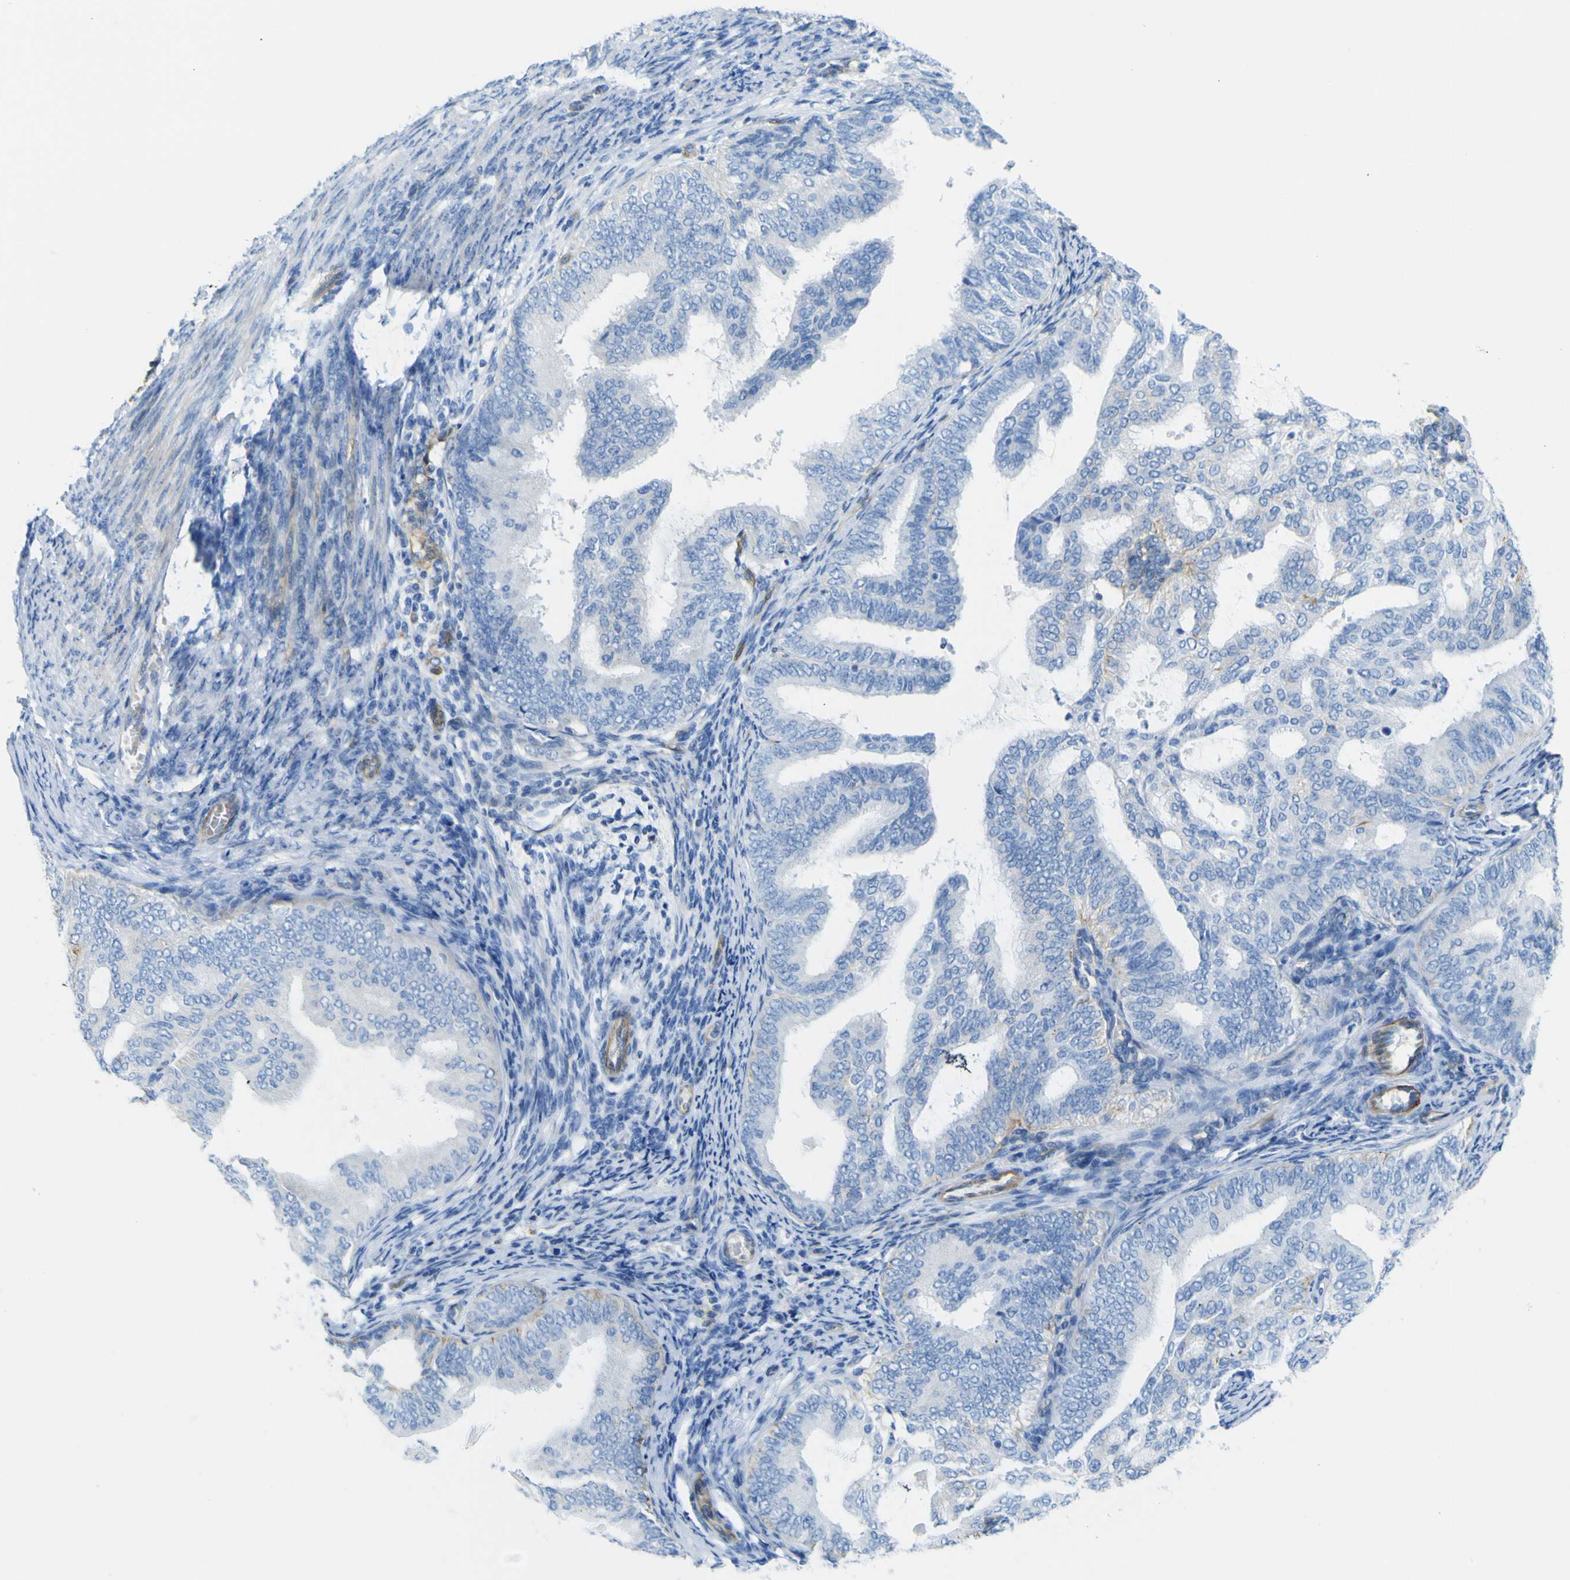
{"staining": {"intensity": "negative", "quantity": "none", "location": "none"}, "tissue": "endometrial cancer", "cell_type": "Tumor cells", "image_type": "cancer", "snomed": [{"axis": "morphology", "description": "Adenocarcinoma, NOS"}, {"axis": "topography", "description": "Endometrium"}], "caption": "This is a image of immunohistochemistry staining of endometrial cancer (adenocarcinoma), which shows no positivity in tumor cells.", "gene": "CD93", "patient": {"sex": "female", "age": 58}}